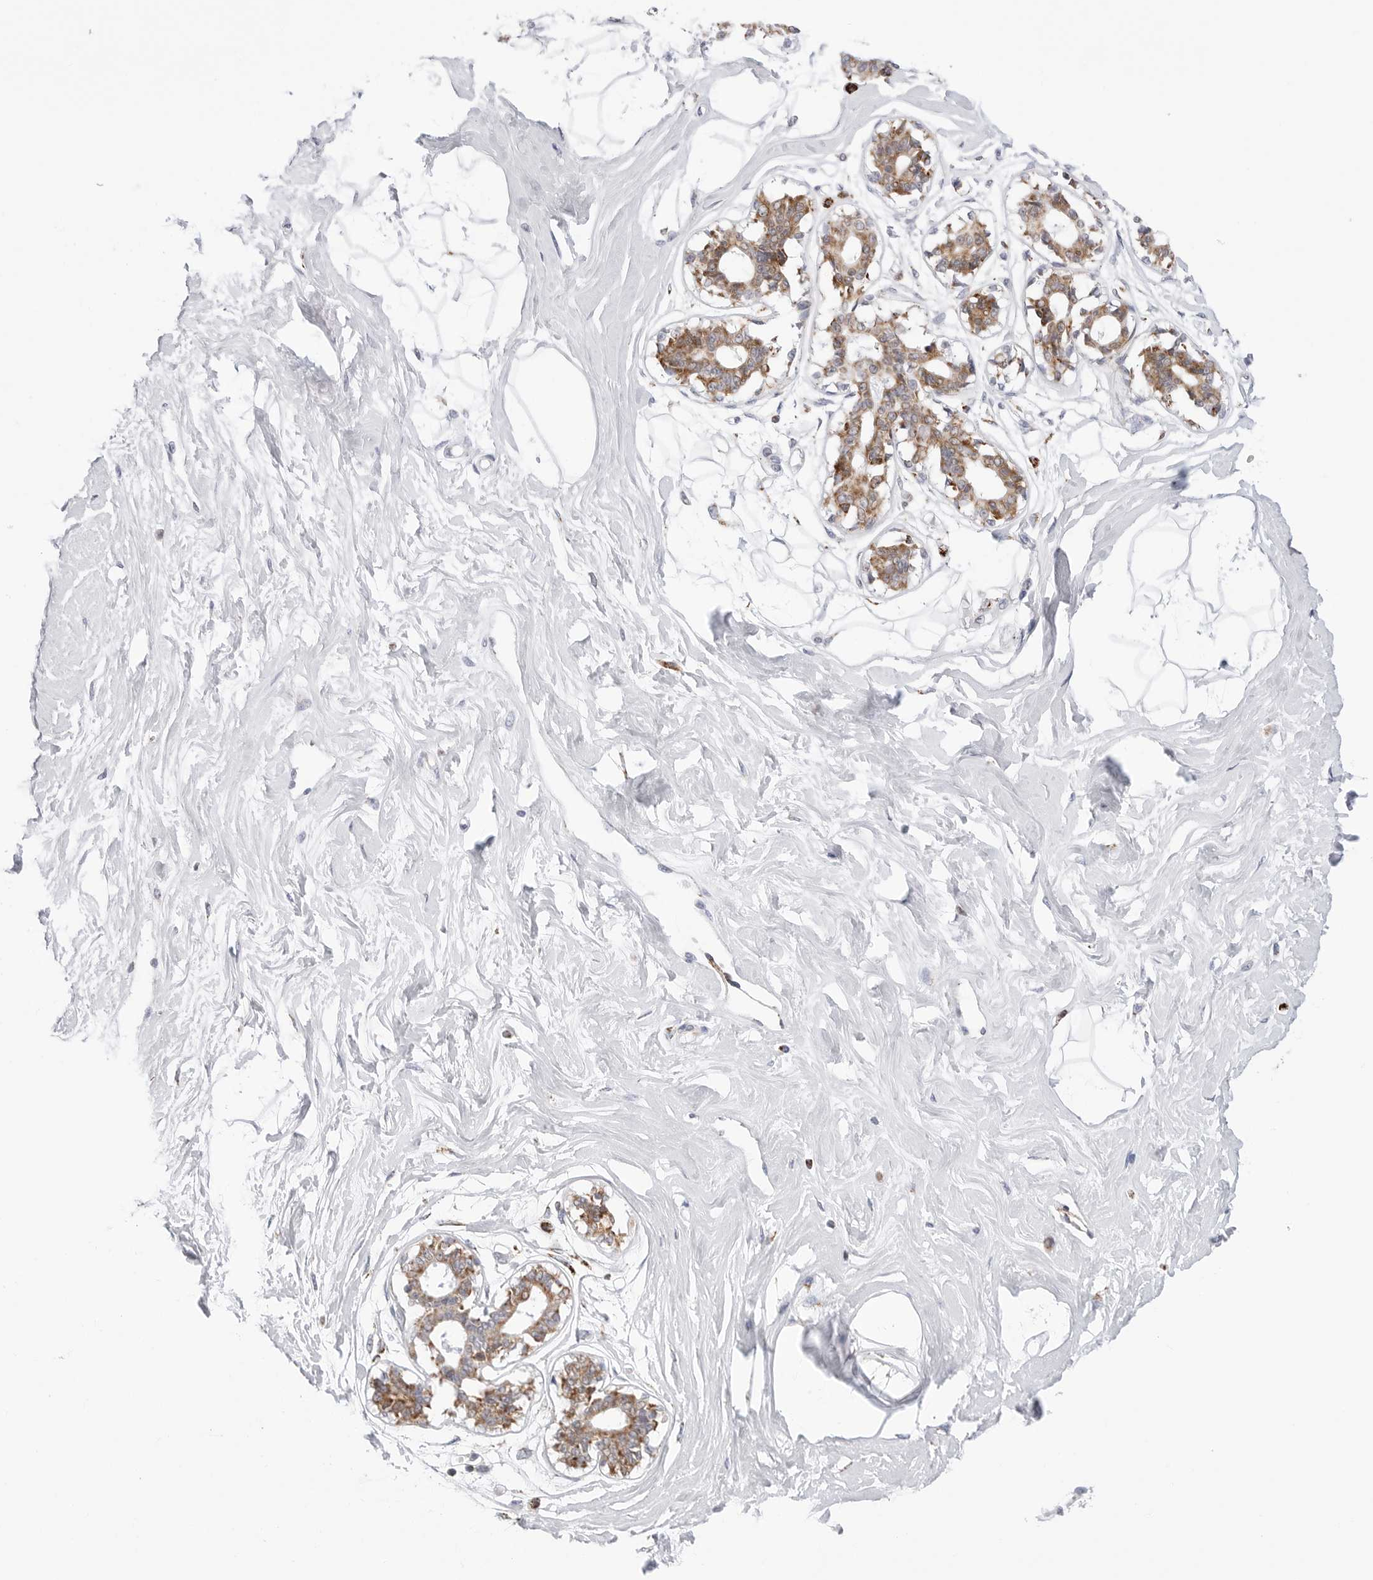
{"staining": {"intensity": "negative", "quantity": "none", "location": "none"}, "tissue": "breast", "cell_type": "Adipocytes", "image_type": "normal", "snomed": [{"axis": "morphology", "description": "Normal tissue, NOS"}, {"axis": "topography", "description": "Breast"}], "caption": "IHC micrograph of unremarkable breast: human breast stained with DAB (3,3'-diaminobenzidine) shows no significant protein positivity in adipocytes.", "gene": "ATP5IF1", "patient": {"sex": "female", "age": 45}}